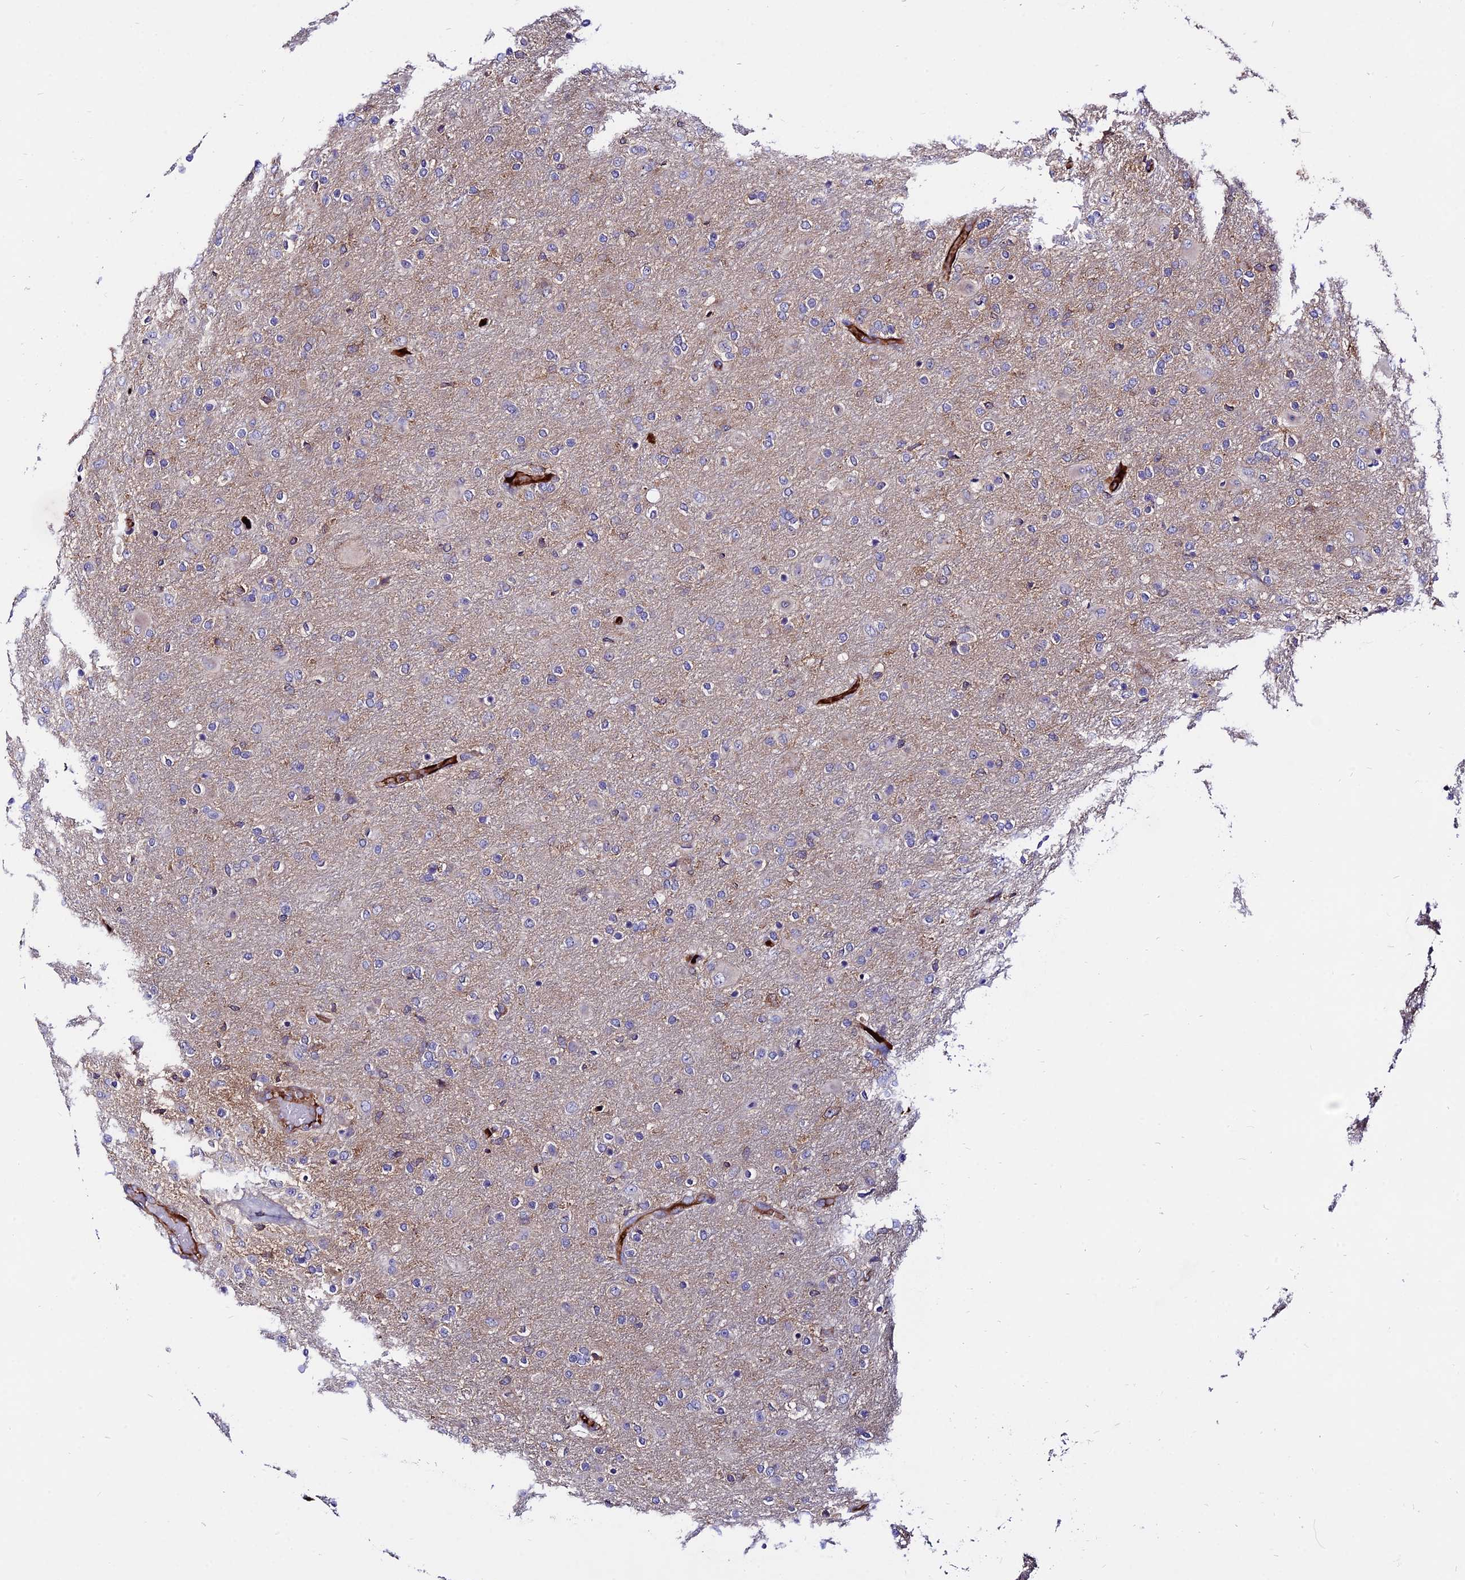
{"staining": {"intensity": "weak", "quantity": "<25%", "location": "cytoplasmic/membranous"}, "tissue": "glioma", "cell_type": "Tumor cells", "image_type": "cancer", "snomed": [{"axis": "morphology", "description": "Glioma, malignant, Low grade"}, {"axis": "topography", "description": "Brain"}], "caption": "Immunohistochemistry (IHC) of human malignant low-grade glioma demonstrates no positivity in tumor cells.", "gene": "PYM1", "patient": {"sex": "male", "age": 65}}